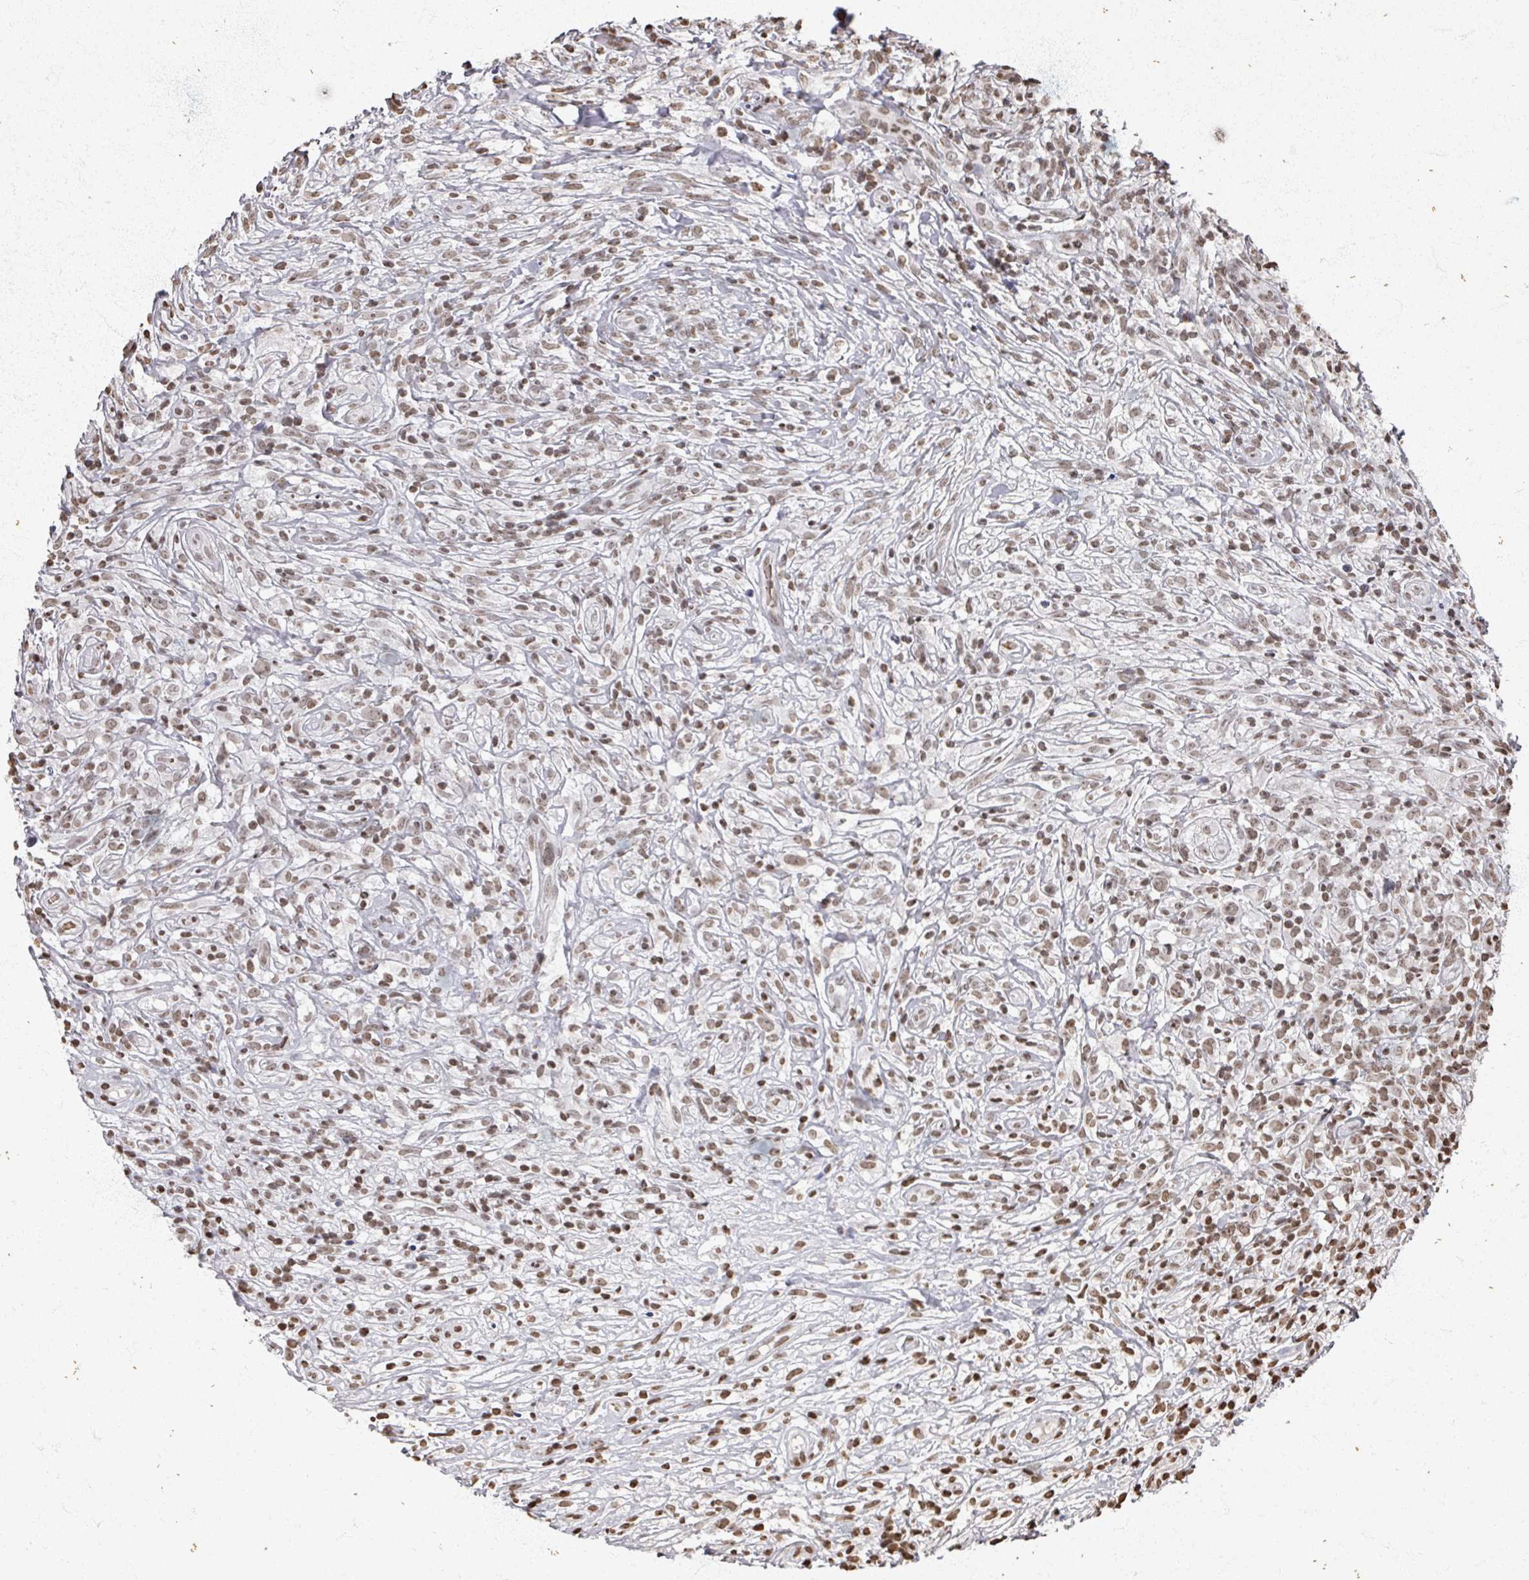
{"staining": {"intensity": "moderate", "quantity": ">75%", "location": "nuclear"}, "tissue": "lymphoma", "cell_type": "Tumor cells", "image_type": "cancer", "snomed": [{"axis": "morphology", "description": "Hodgkin's disease, NOS"}, {"axis": "topography", "description": "No Tissue"}], "caption": "The photomicrograph demonstrates a brown stain indicating the presence of a protein in the nuclear of tumor cells in Hodgkin's disease.", "gene": "DCUN1D5", "patient": {"sex": "female", "age": 21}}